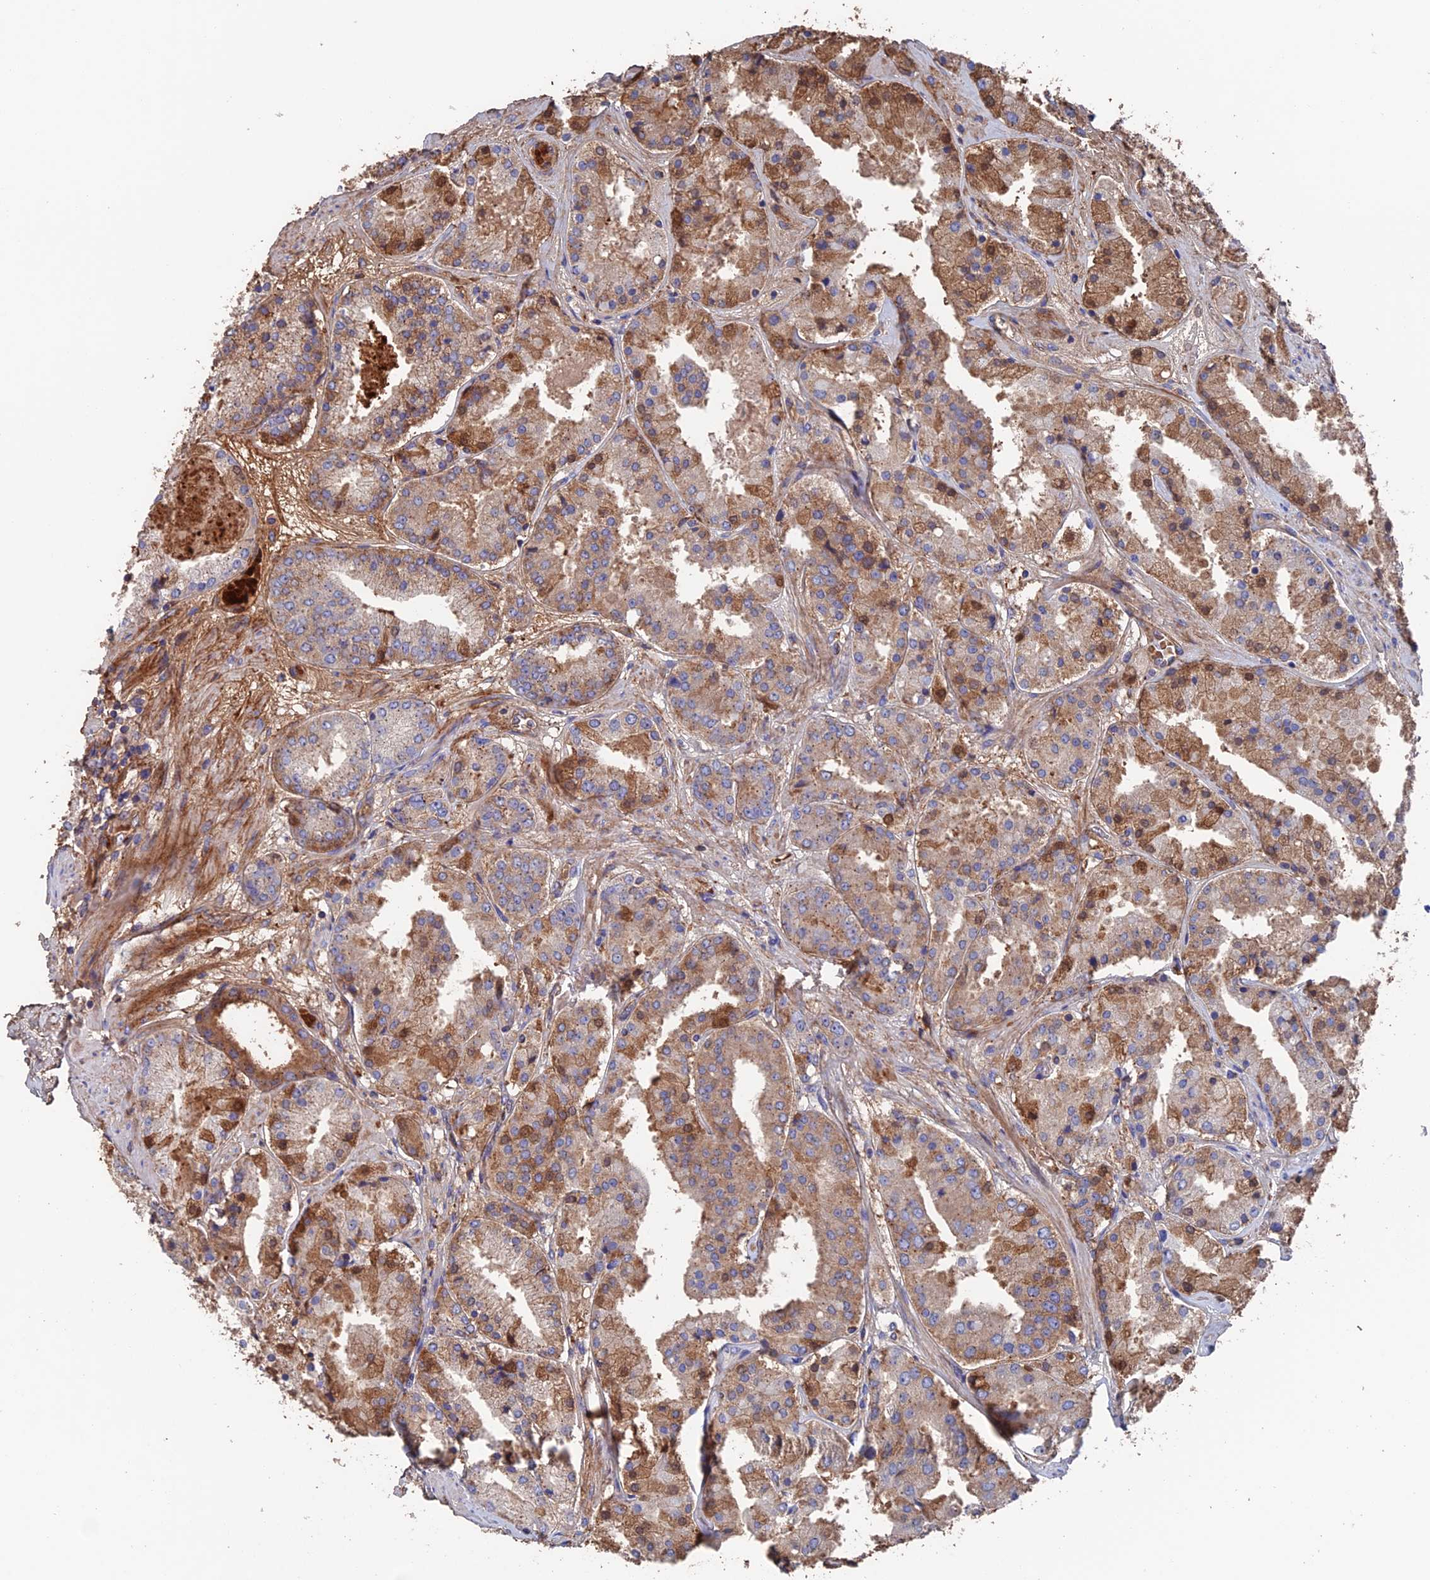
{"staining": {"intensity": "moderate", "quantity": ">75%", "location": "cytoplasmic/membranous"}, "tissue": "prostate cancer", "cell_type": "Tumor cells", "image_type": "cancer", "snomed": [{"axis": "morphology", "description": "Adenocarcinoma, High grade"}, {"axis": "topography", "description": "Prostate"}], "caption": "IHC of human adenocarcinoma (high-grade) (prostate) exhibits medium levels of moderate cytoplasmic/membranous expression in approximately >75% of tumor cells. The staining was performed using DAB (3,3'-diaminobenzidine), with brown indicating positive protein expression. Nuclei are stained blue with hematoxylin.", "gene": "HPF1", "patient": {"sex": "male", "age": 63}}